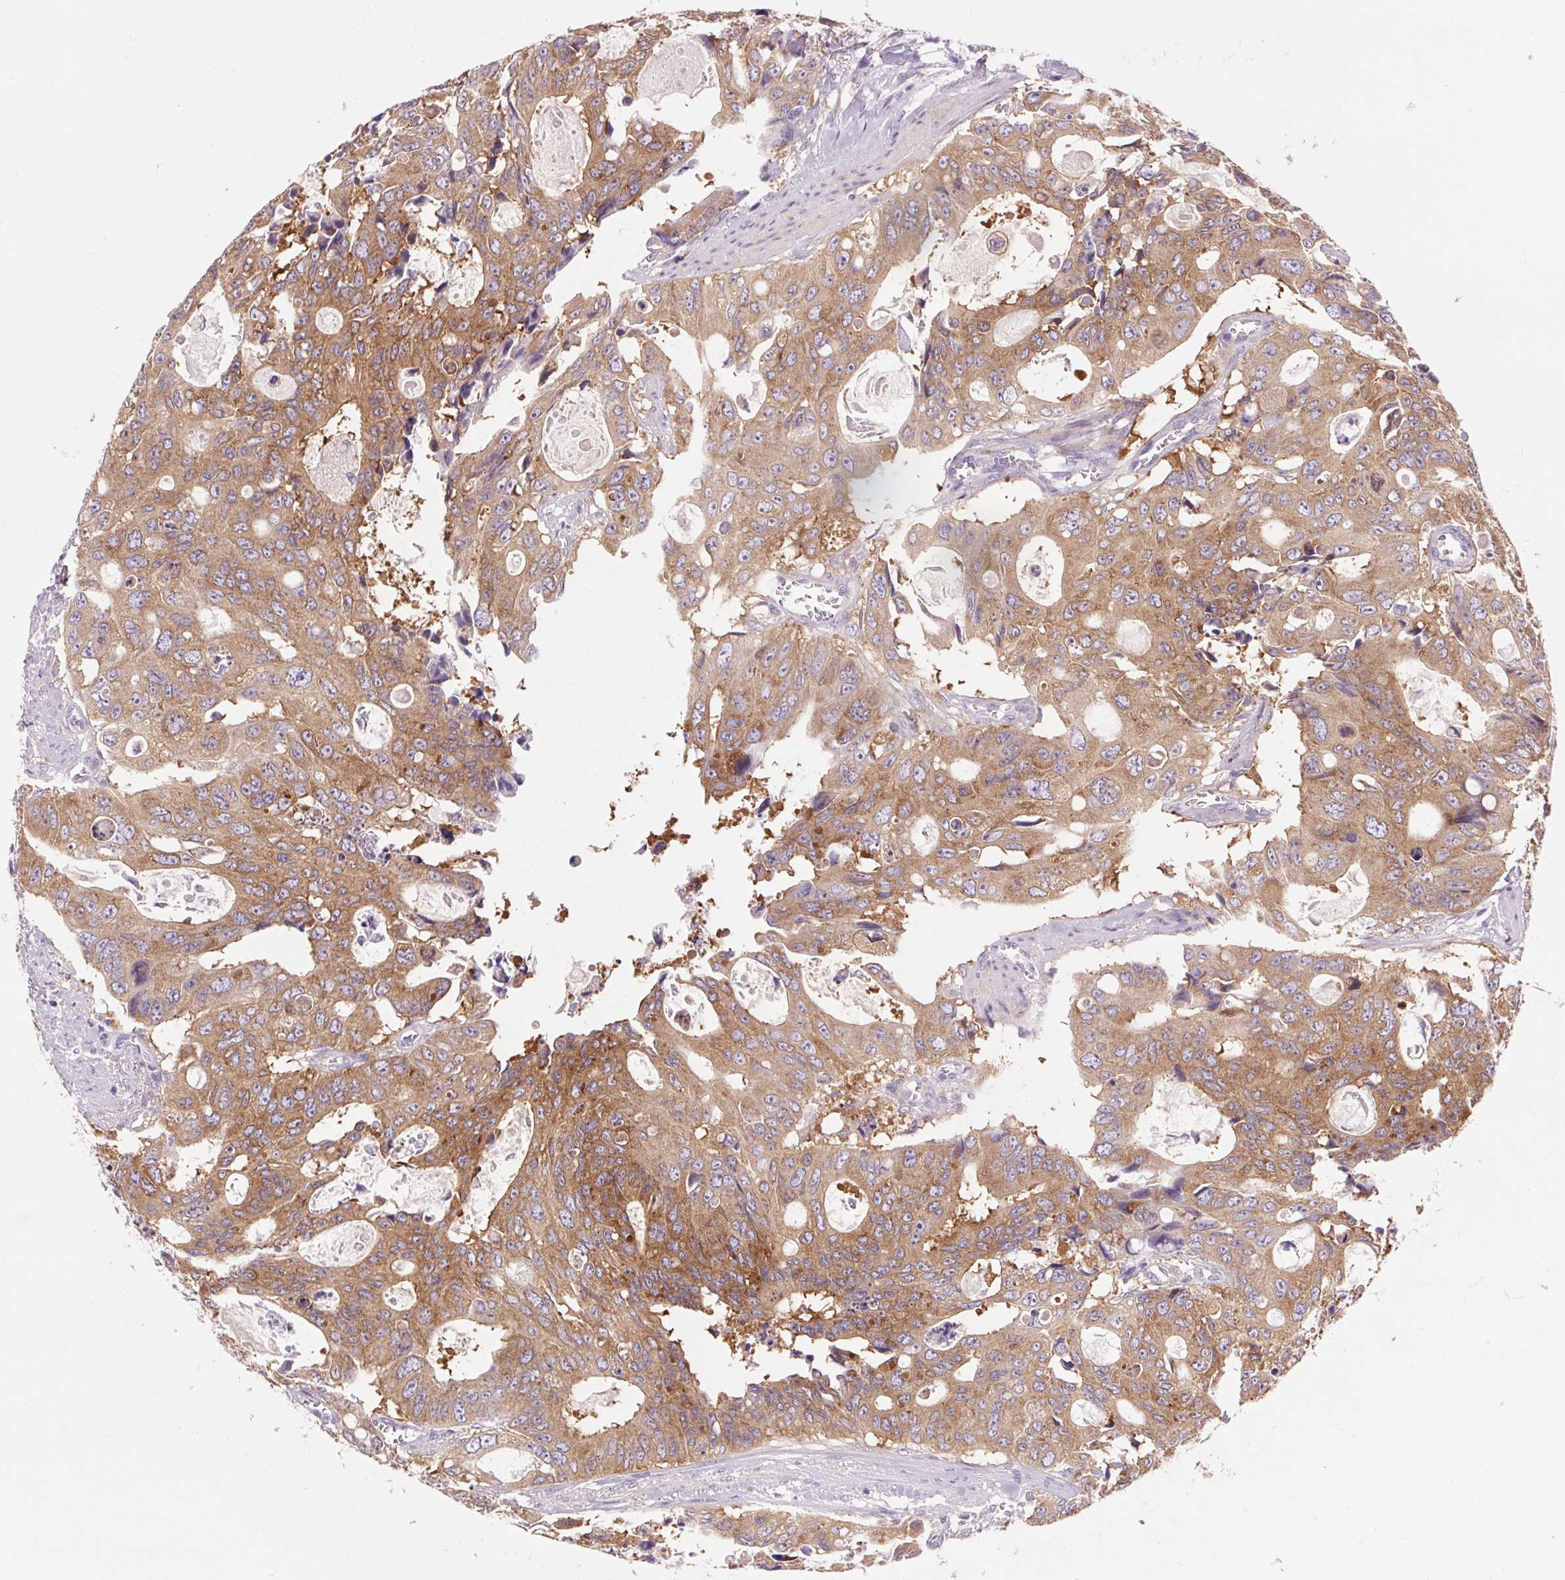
{"staining": {"intensity": "moderate", "quantity": ">75%", "location": "cytoplasmic/membranous"}, "tissue": "colorectal cancer", "cell_type": "Tumor cells", "image_type": "cancer", "snomed": [{"axis": "morphology", "description": "Adenocarcinoma, NOS"}, {"axis": "topography", "description": "Rectum"}], "caption": "Adenocarcinoma (colorectal) stained with DAB (3,3'-diaminobenzidine) IHC demonstrates medium levels of moderate cytoplasmic/membranous expression in approximately >75% of tumor cells.", "gene": "SOWAHC", "patient": {"sex": "male", "age": 76}}